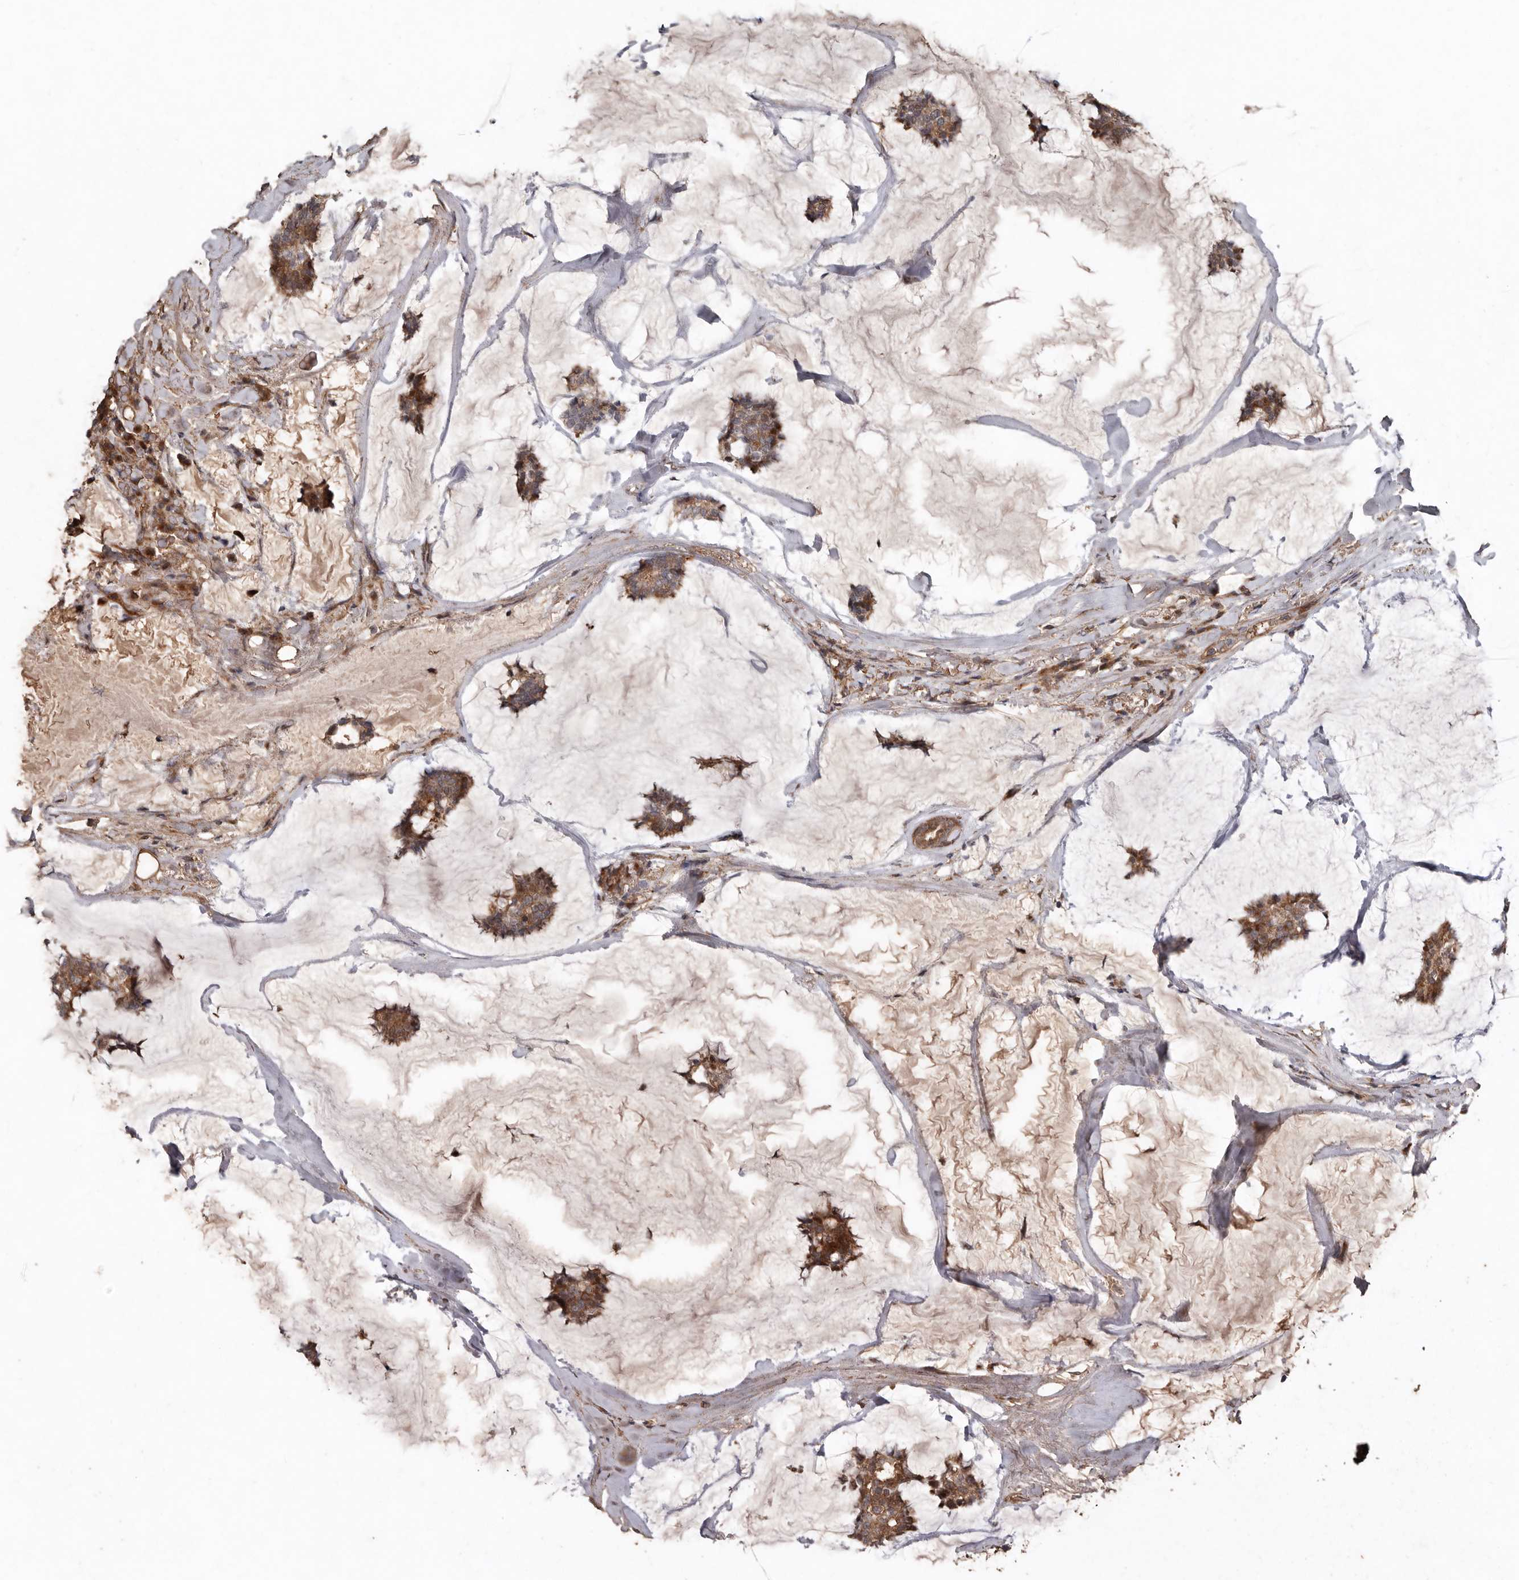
{"staining": {"intensity": "moderate", "quantity": ">75%", "location": "cytoplasmic/membranous"}, "tissue": "breast cancer", "cell_type": "Tumor cells", "image_type": "cancer", "snomed": [{"axis": "morphology", "description": "Duct carcinoma"}, {"axis": "topography", "description": "Breast"}], "caption": "Breast cancer tissue shows moderate cytoplasmic/membranous positivity in about >75% of tumor cells (DAB (3,3'-diaminobenzidine) IHC, brown staining for protein, blue staining for nuclei).", "gene": "RANBP17", "patient": {"sex": "female", "age": 93}}